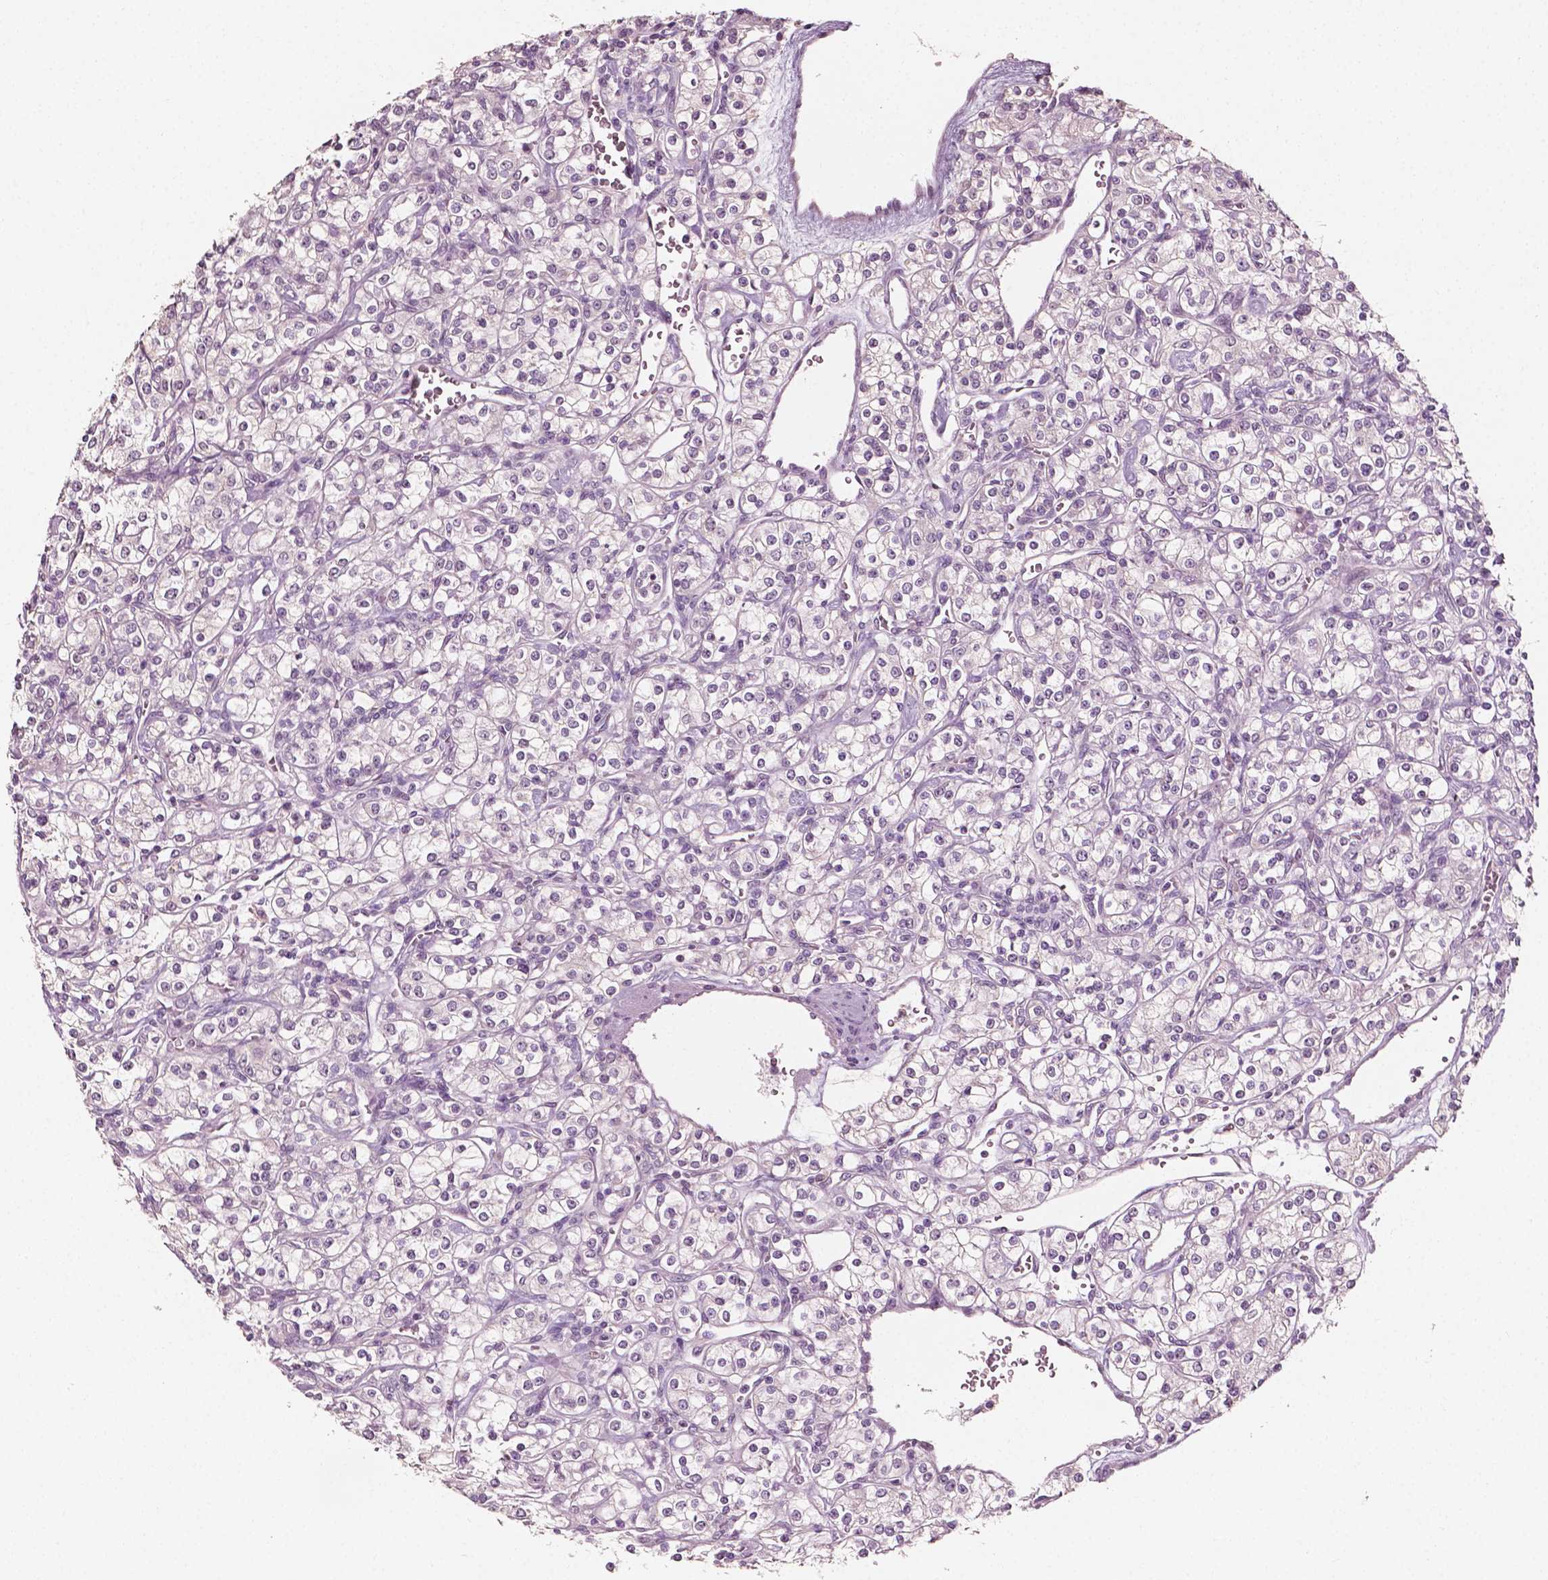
{"staining": {"intensity": "negative", "quantity": "none", "location": "none"}, "tissue": "renal cancer", "cell_type": "Tumor cells", "image_type": "cancer", "snomed": [{"axis": "morphology", "description": "Adenocarcinoma, NOS"}, {"axis": "topography", "description": "Kidney"}], "caption": "The immunohistochemistry (IHC) image has no significant staining in tumor cells of renal adenocarcinoma tissue.", "gene": "PLA2R1", "patient": {"sex": "male", "age": 77}}